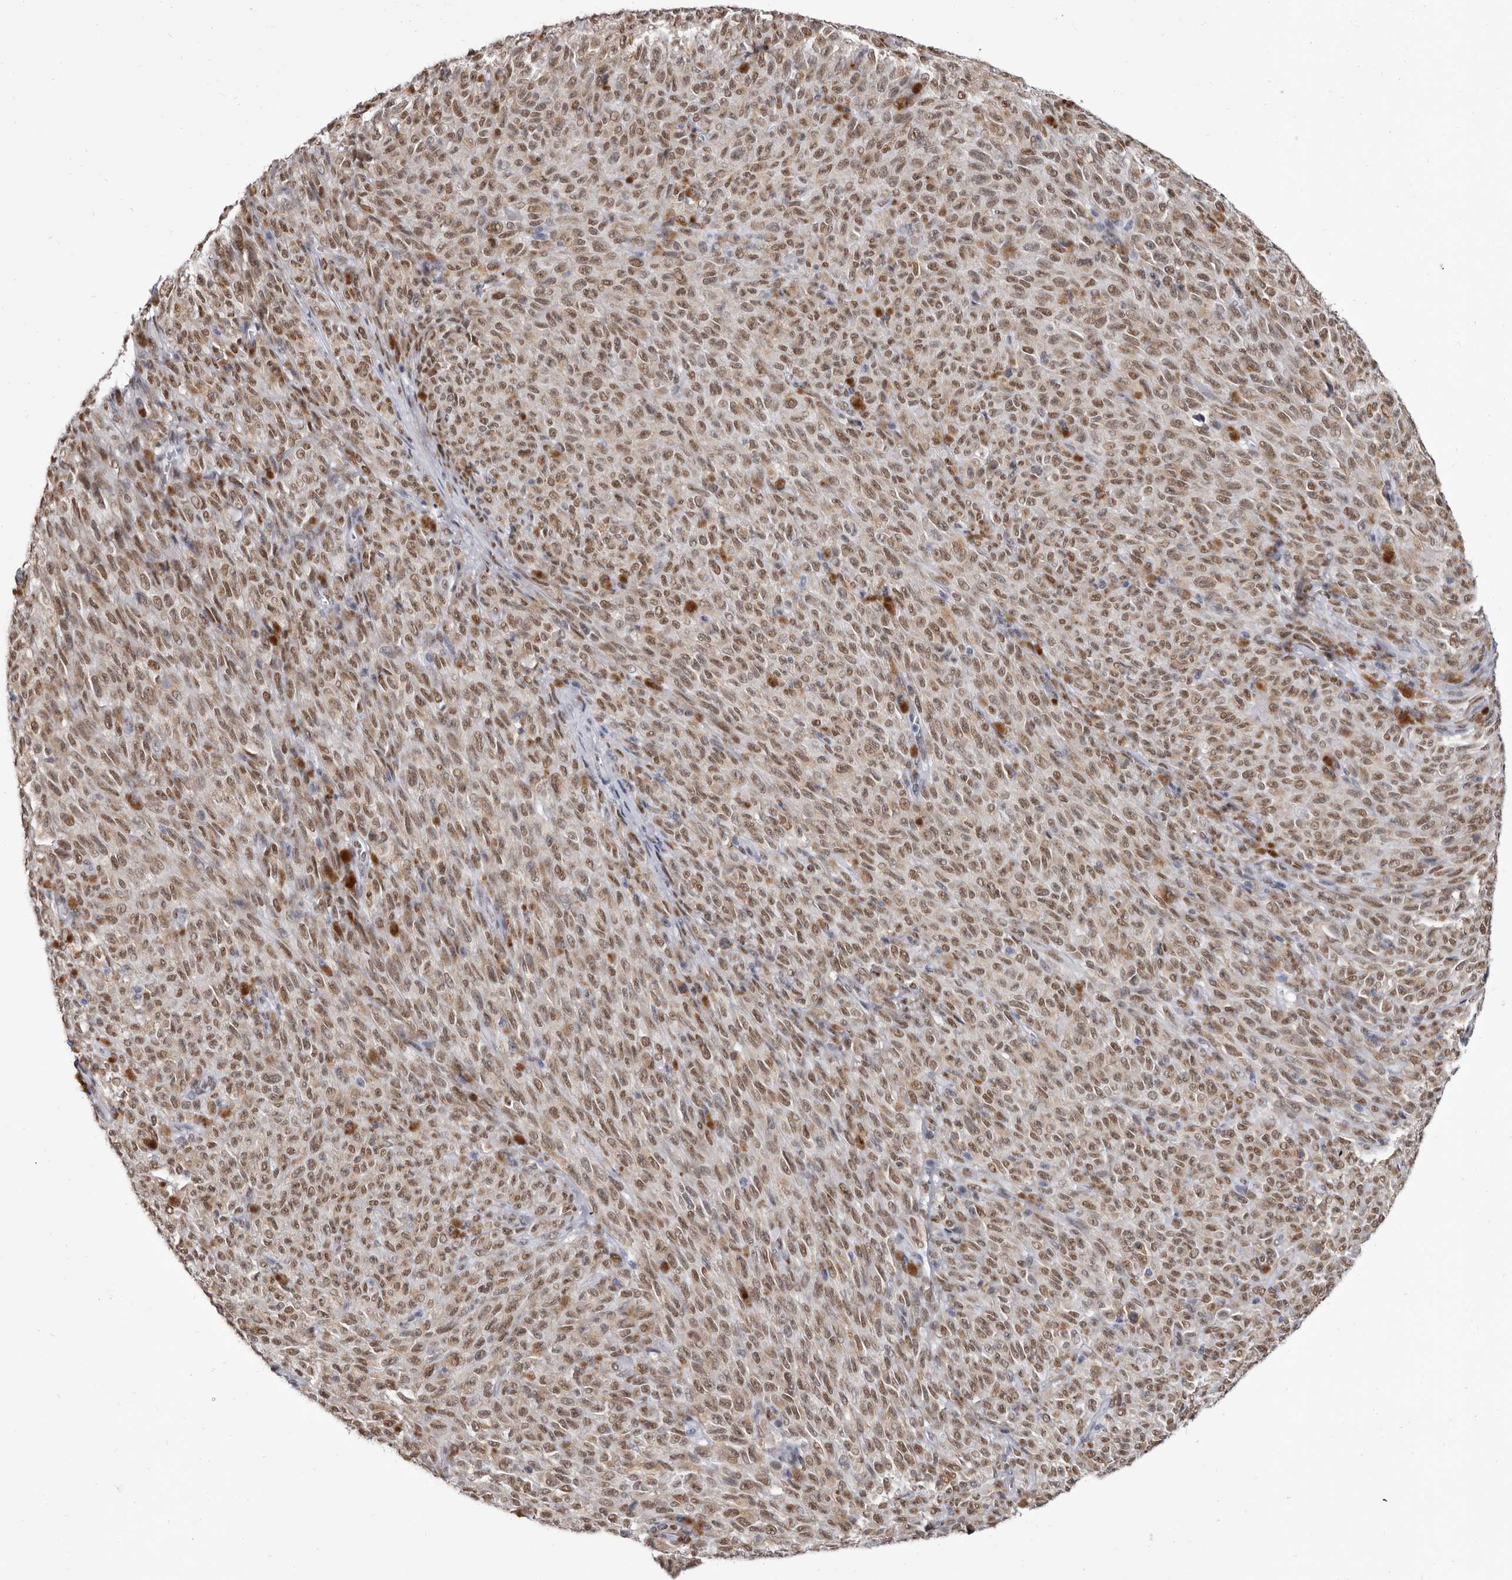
{"staining": {"intensity": "moderate", "quantity": ">75%", "location": "nuclear"}, "tissue": "melanoma", "cell_type": "Tumor cells", "image_type": "cancer", "snomed": [{"axis": "morphology", "description": "Malignant melanoma, NOS"}, {"axis": "topography", "description": "Skin"}], "caption": "Protein staining by immunohistochemistry (IHC) exhibits moderate nuclear positivity in about >75% of tumor cells in malignant melanoma.", "gene": "ZNF326", "patient": {"sex": "female", "age": 82}}